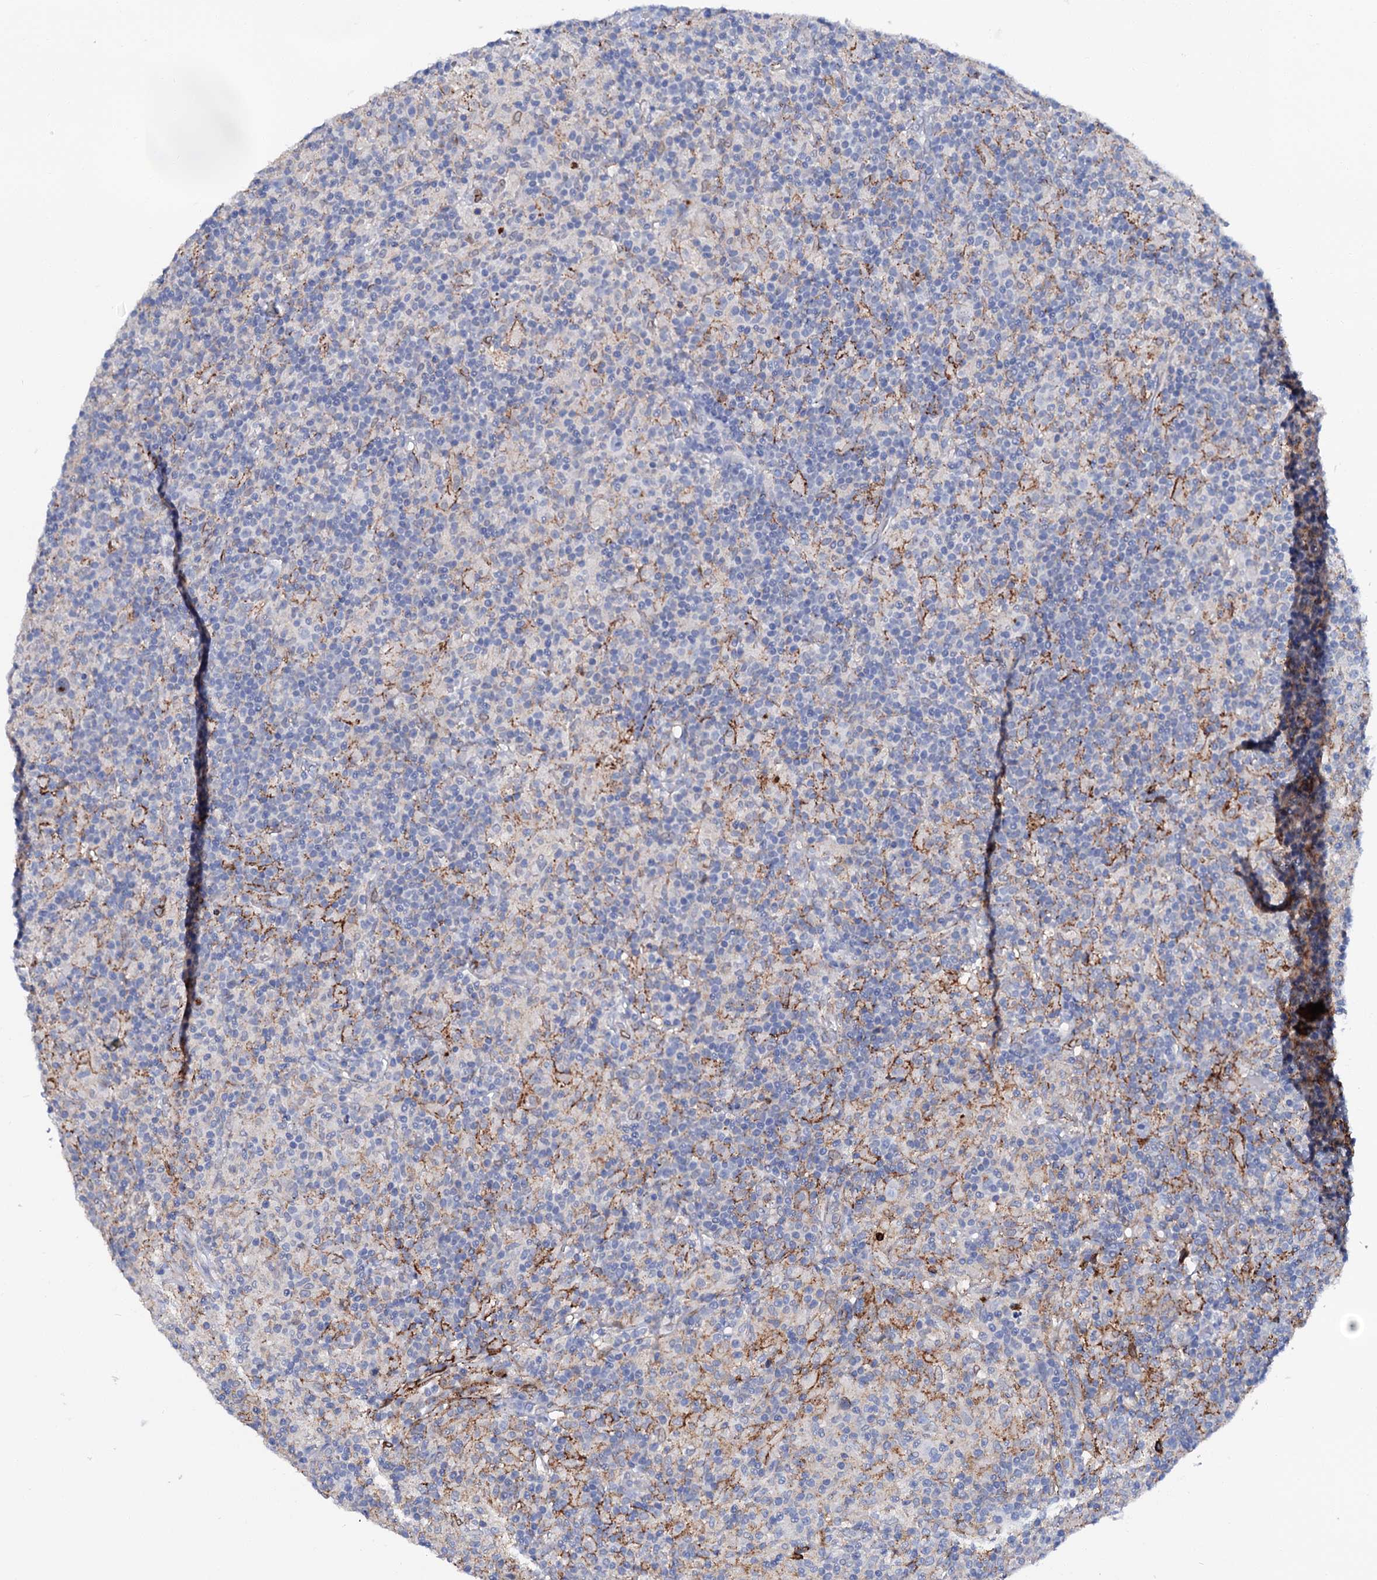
{"staining": {"intensity": "negative", "quantity": "none", "location": "none"}, "tissue": "lymphoma", "cell_type": "Tumor cells", "image_type": "cancer", "snomed": [{"axis": "morphology", "description": "Hodgkin's disease, NOS"}, {"axis": "topography", "description": "Lymph node"}], "caption": "IHC photomicrograph of neoplastic tissue: lymphoma stained with DAB (3,3'-diaminobenzidine) exhibits no significant protein expression in tumor cells.", "gene": "MED13L", "patient": {"sex": "male", "age": 70}}